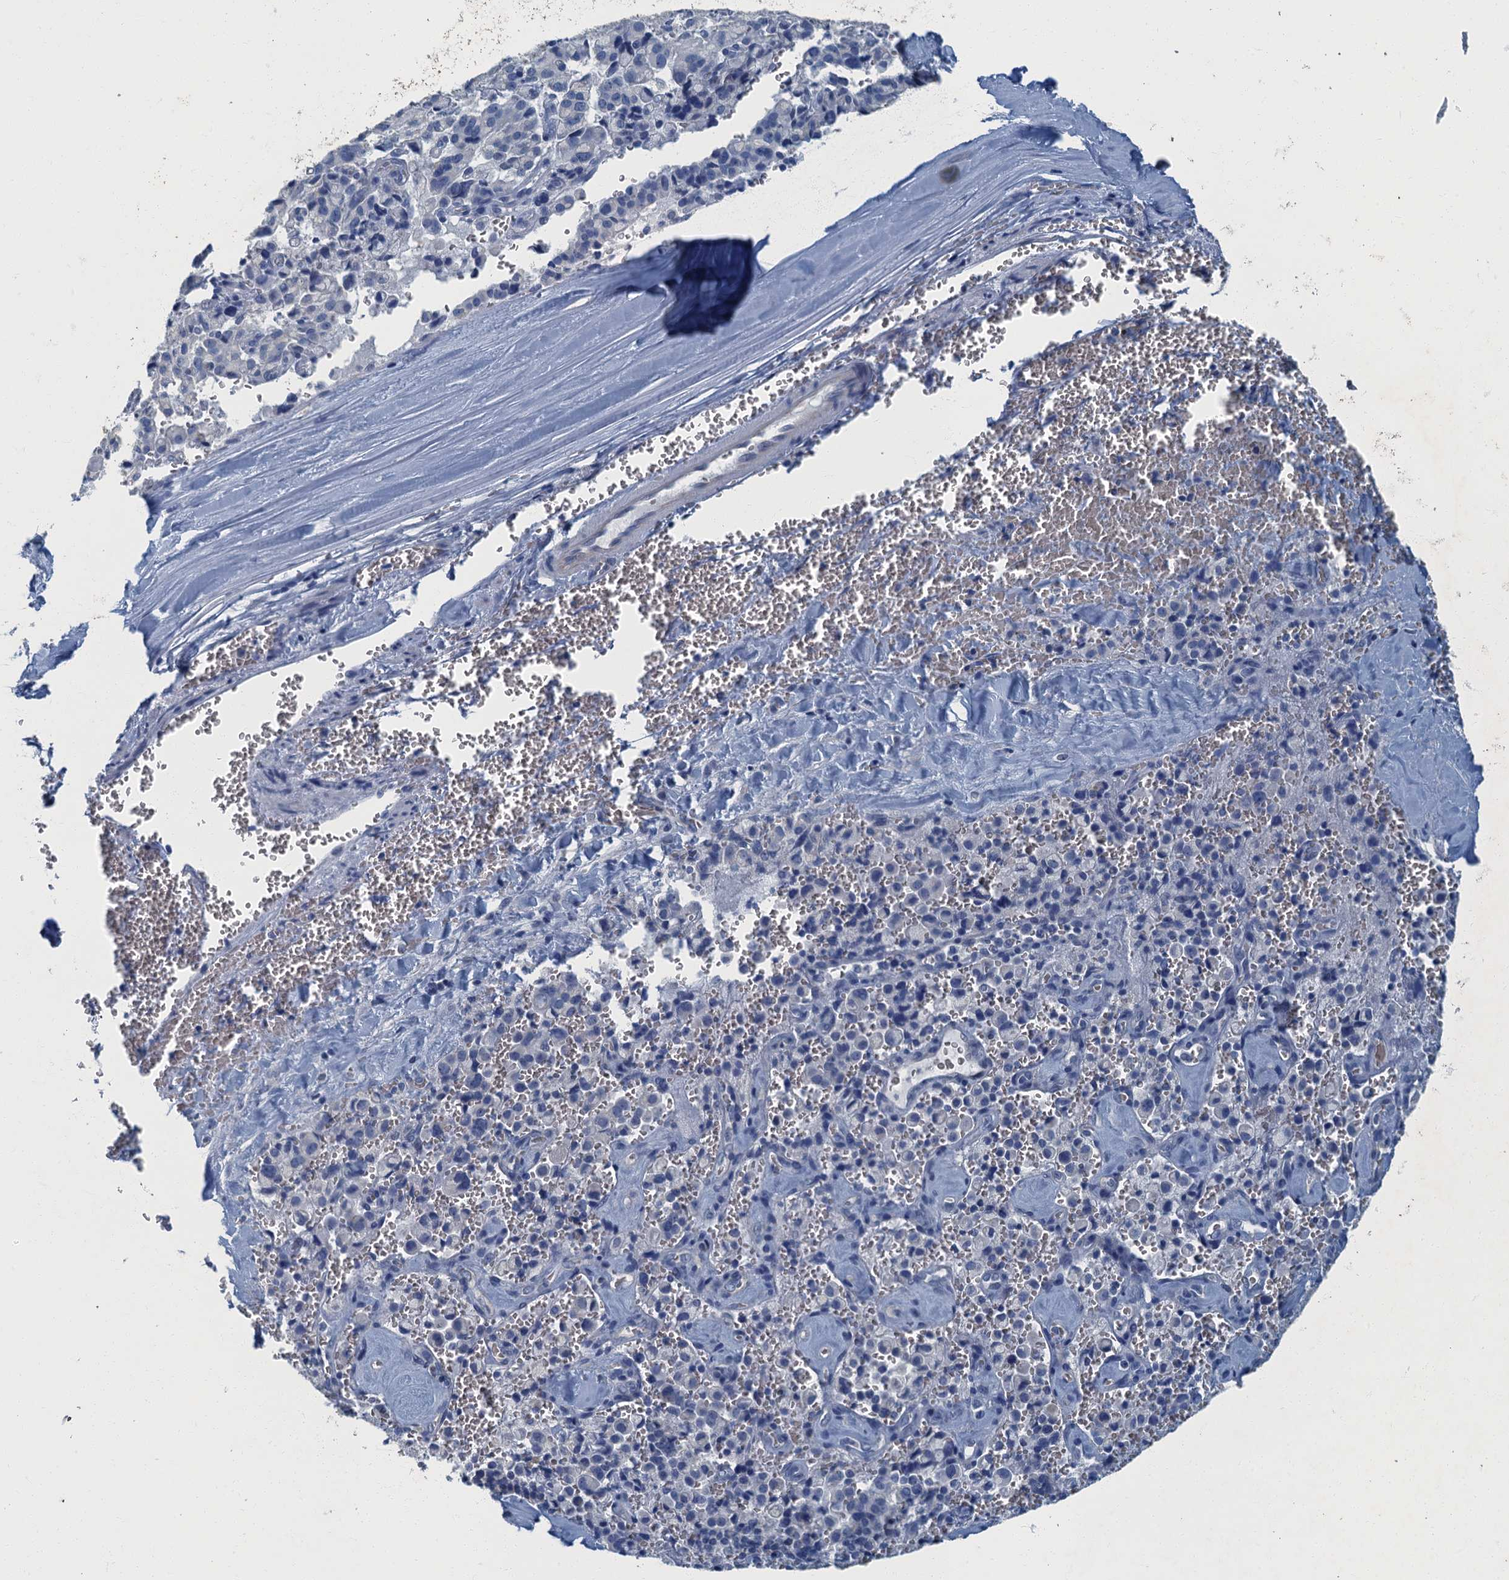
{"staining": {"intensity": "negative", "quantity": "none", "location": "none"}, "tissue": "pancreatic cancer", "cell_type": "Tumor cells", "image_type": "cancer", "snomed": [{"axis": "morphology", "description": "Adenocarcinoma, NOS"}, {"axis": "topography", "description": "Pancreas"}], "caption": "Tumor cells are negative for brown protein staining in pancreatic cancer (adenocarcinoma).", "gene": "GADL1", "patient": {"sex": "male", "age": 65}}